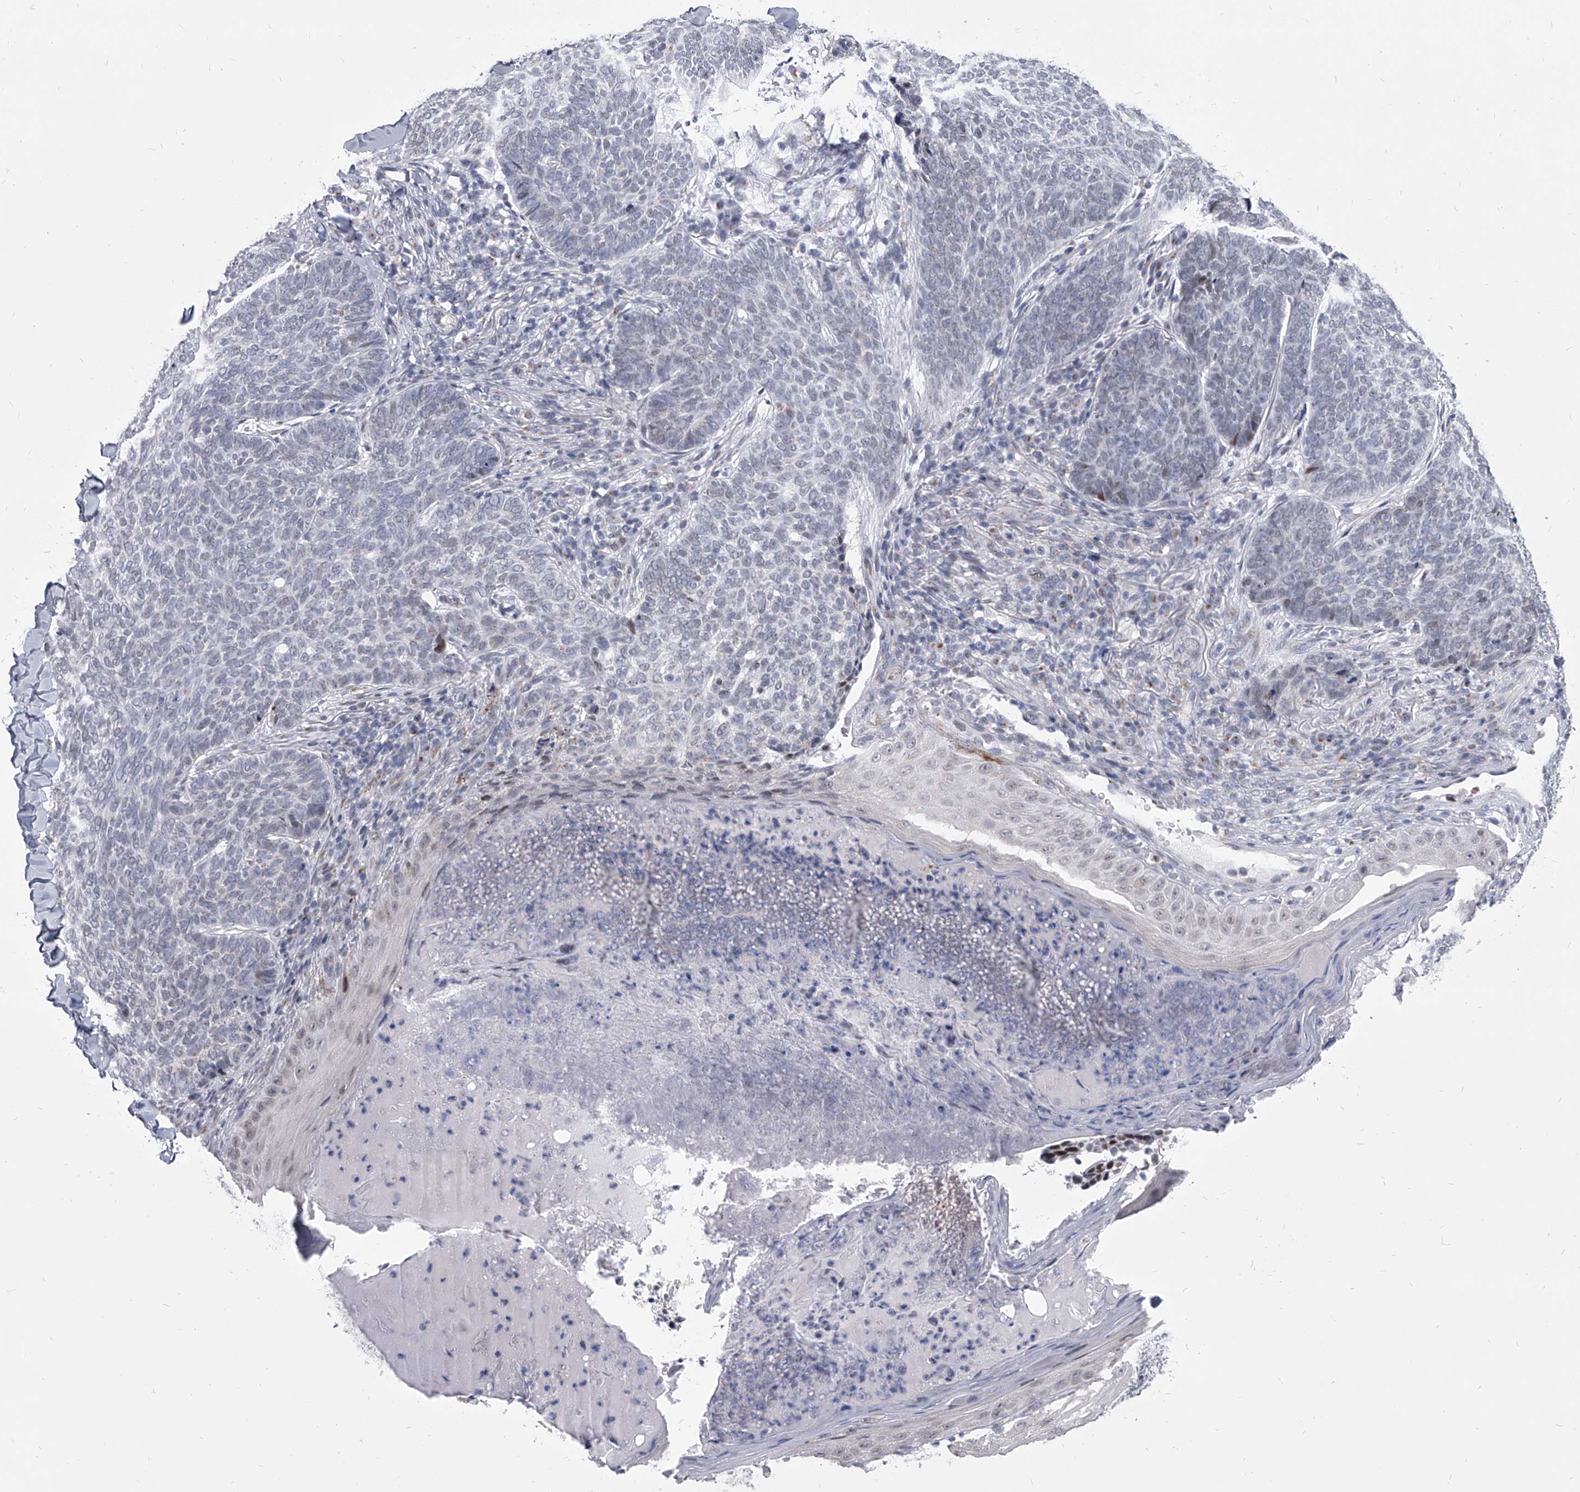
{"staining": {"intensity": "moderate", "quantity": "<25%", "location": "nuclear"}, "tissue": "skin cancer", "cell_type": "Tumor cells", "image_type": "cancer", "snomed": [{"axis": "morphology", "description": "Normal tissue, NOS"}, {"axis": "morphology", "description": "Basal cell carcinoma"}, {"axis": "topography", "description": "Skin"}], "caption": "Brown immunohistochemical staining in skin basal cell carcinoma shows moderate nuclear expression in approximately <25% of tumor cells.", "gene": "EVA1C", "patient": {"sex": "male", "age": 50}}